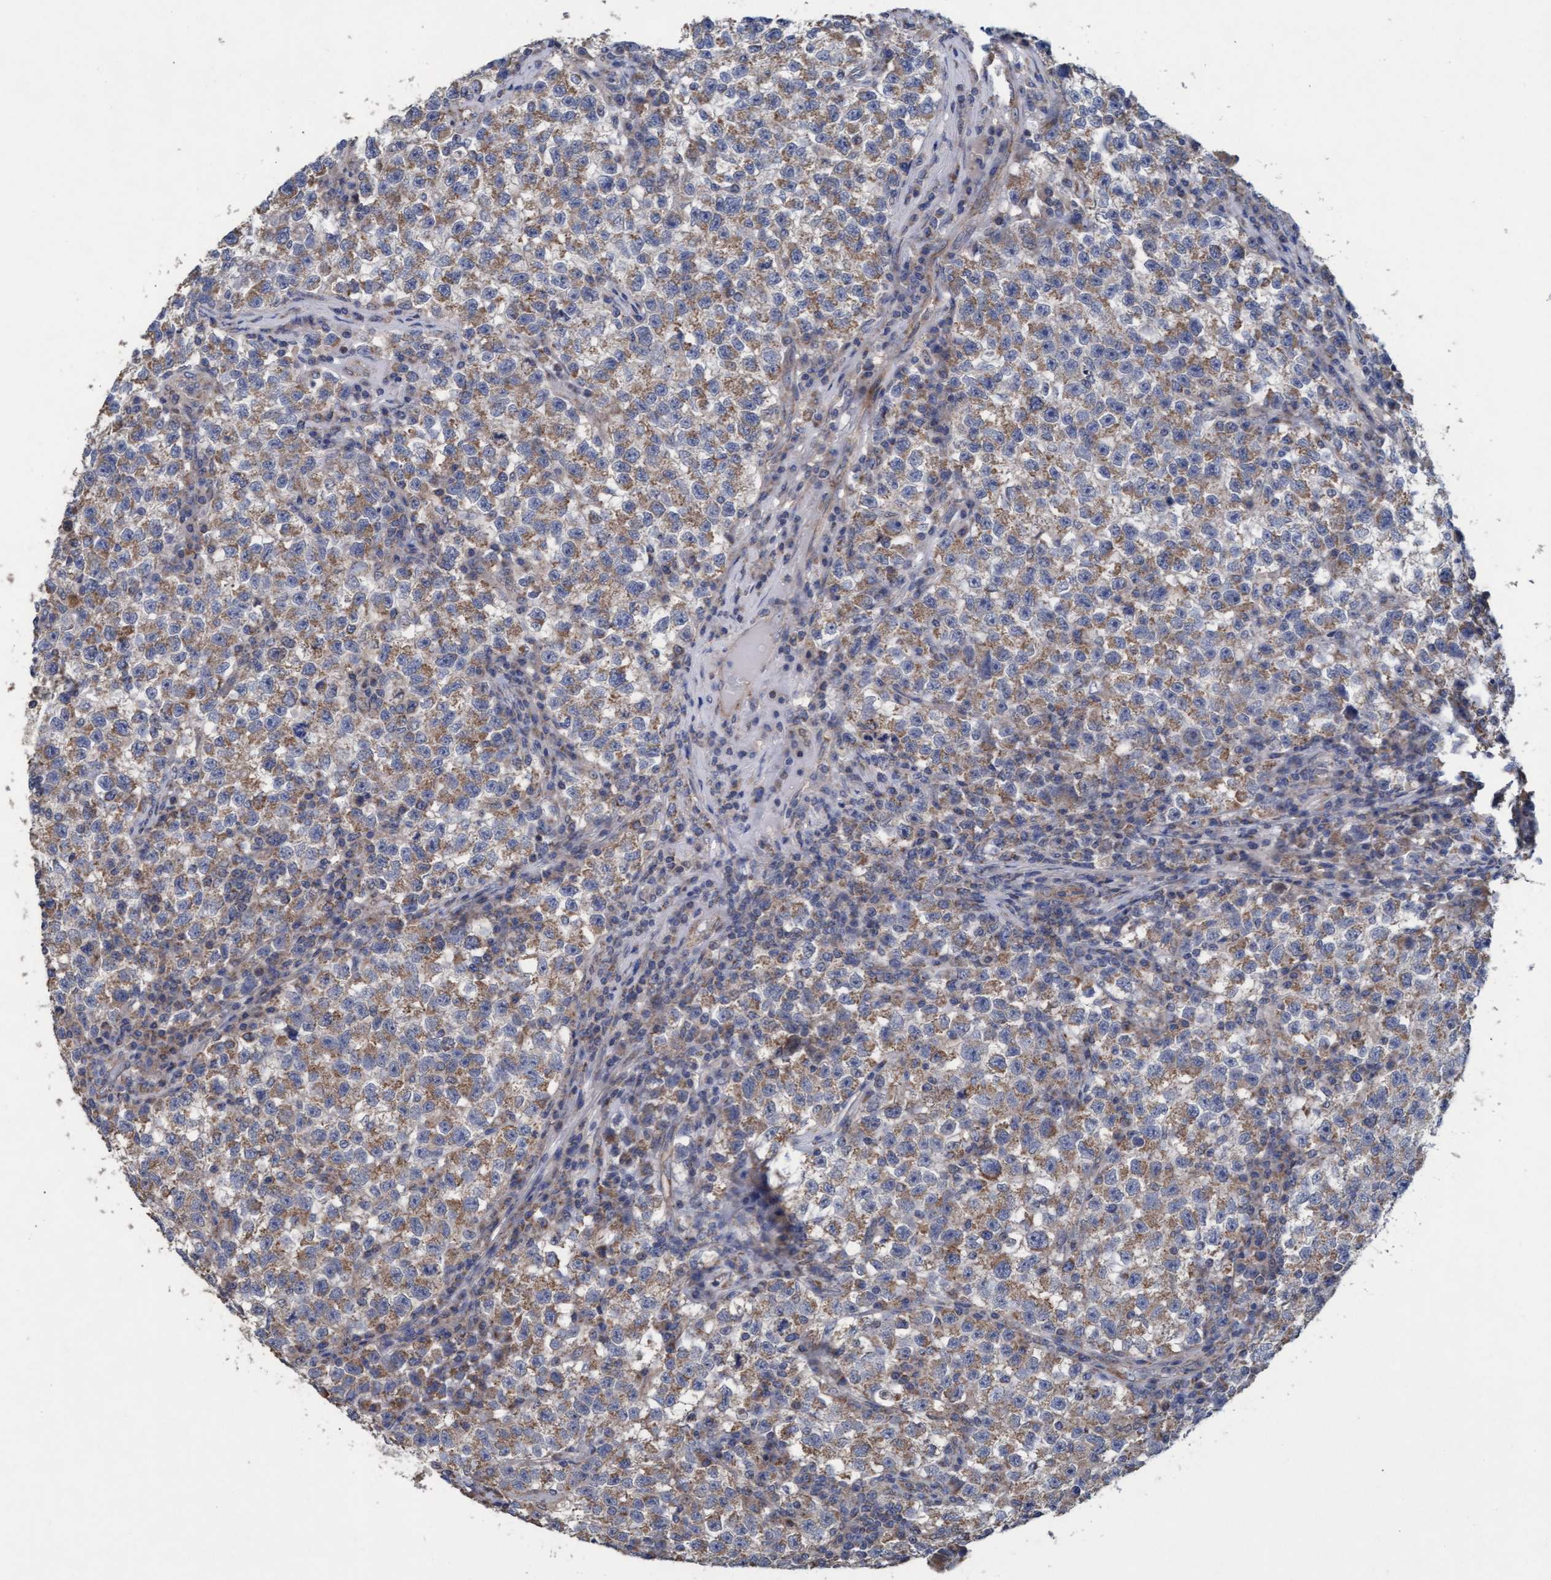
{"staining": {"intensity": "weak", "quantity": ">75%", "location": "cytoplasmic/membranous"}, "tissue": "testis cancer", "cell_type": "Tumor cells", "image_type": "cancer", "snomed": [{"axis": "morphology", "description": "Seminoma, NOS"}, {"axis": "topography", "description": "Testis"}], "caption": "Human testis cancer (seminoma) stained for a protein (brown) demonstrates weak cytoplasmic/membranous positive positivity in about >75% of tumor cells.", "gene": "MRPL38", "patient": {"sex": "male", "age": 22}}